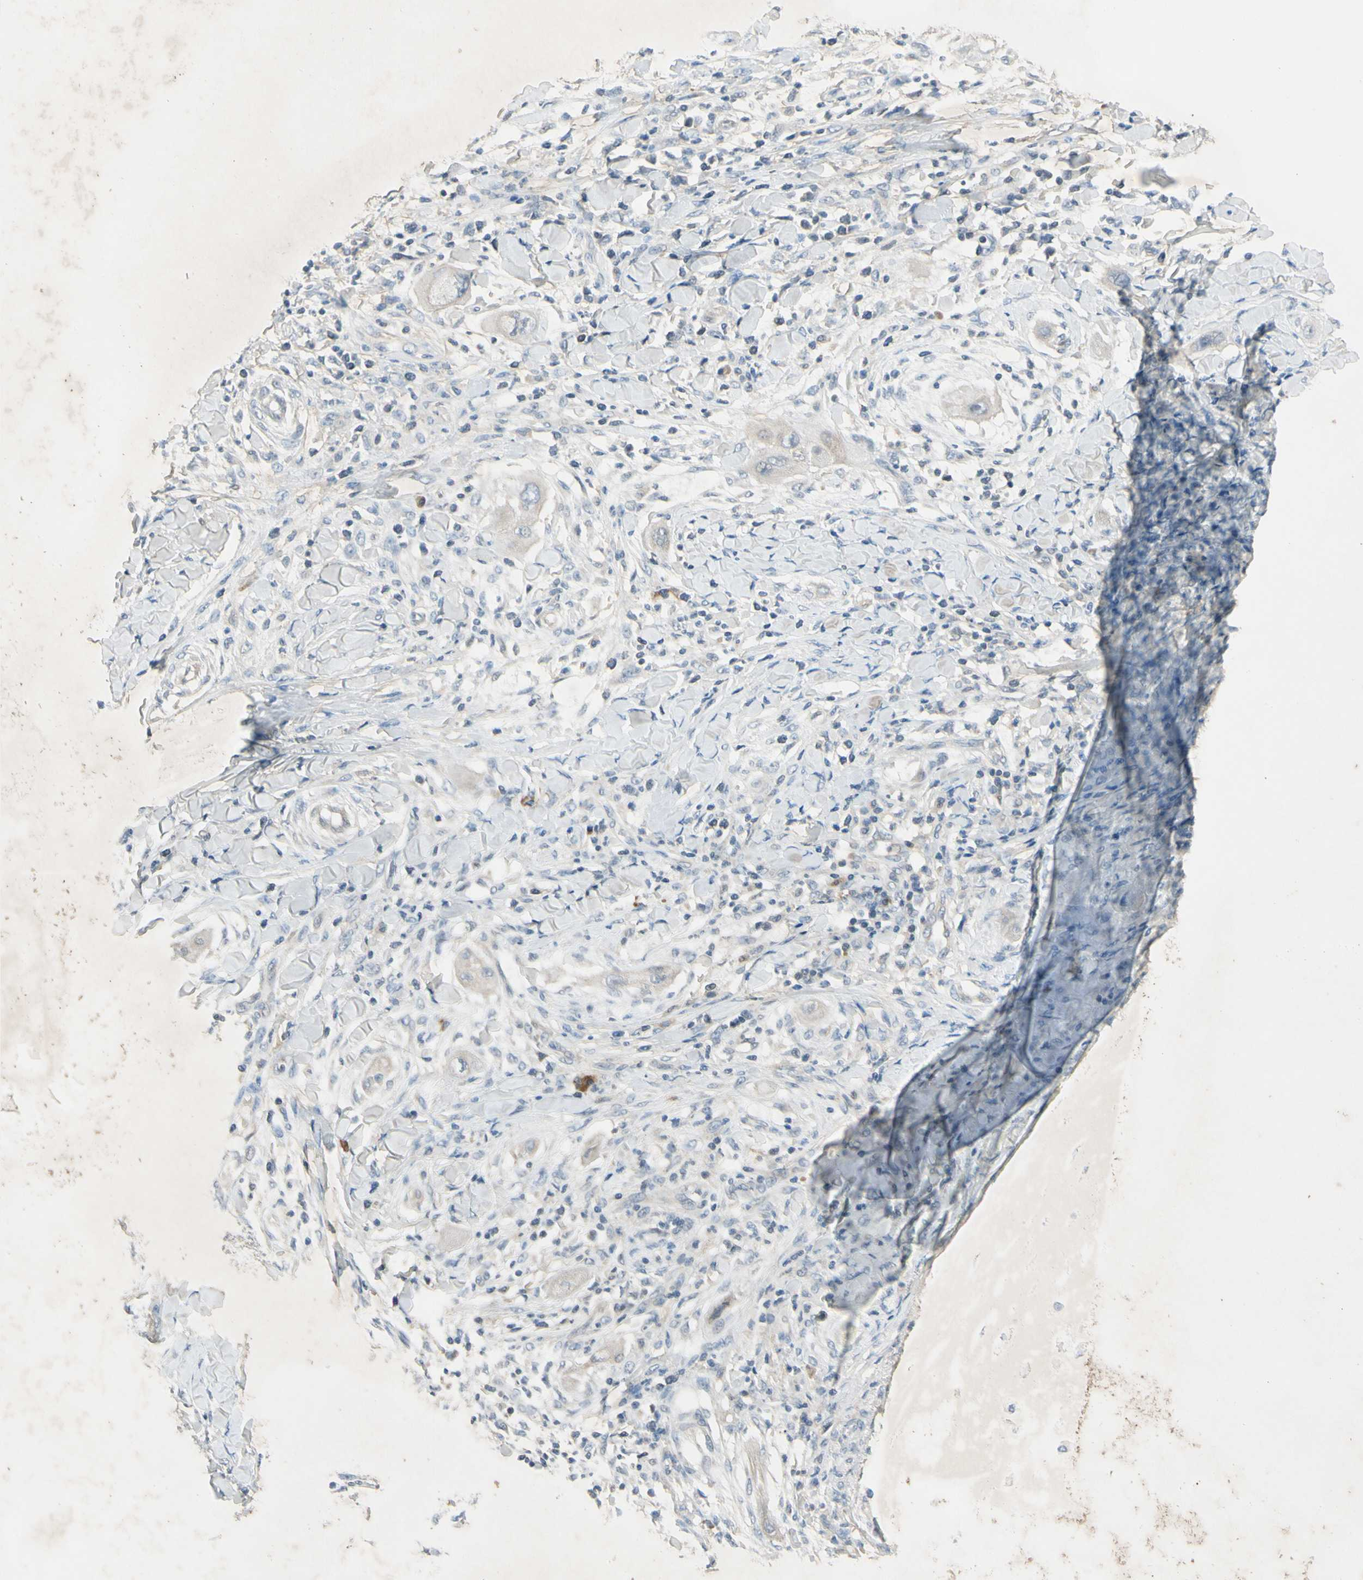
{"staining": {"intensity": "weak", "quantity": "<25%", "location": "cytoplasmic/membranous"}, "tissue": "lung cancer", "cell_type": "Tumor cells", "image_type": "cancer", "snomed": [{"axis": "morphology", "description": "Squamous cell carcinoma, NOS"}, {"axis": "topography", "description": "Lung"}], "caption": "DAB (3,3'-diaminobenzidine) immunohistochemical staining of human lung cancer (squamous cell carcinoma) displays no significant staining in tumor cells. (Brightfield microscopy of DAB immunohistochemistry at high magnification).", "gene": "AATK", "patient": {"sex": "female", "age": 47}}